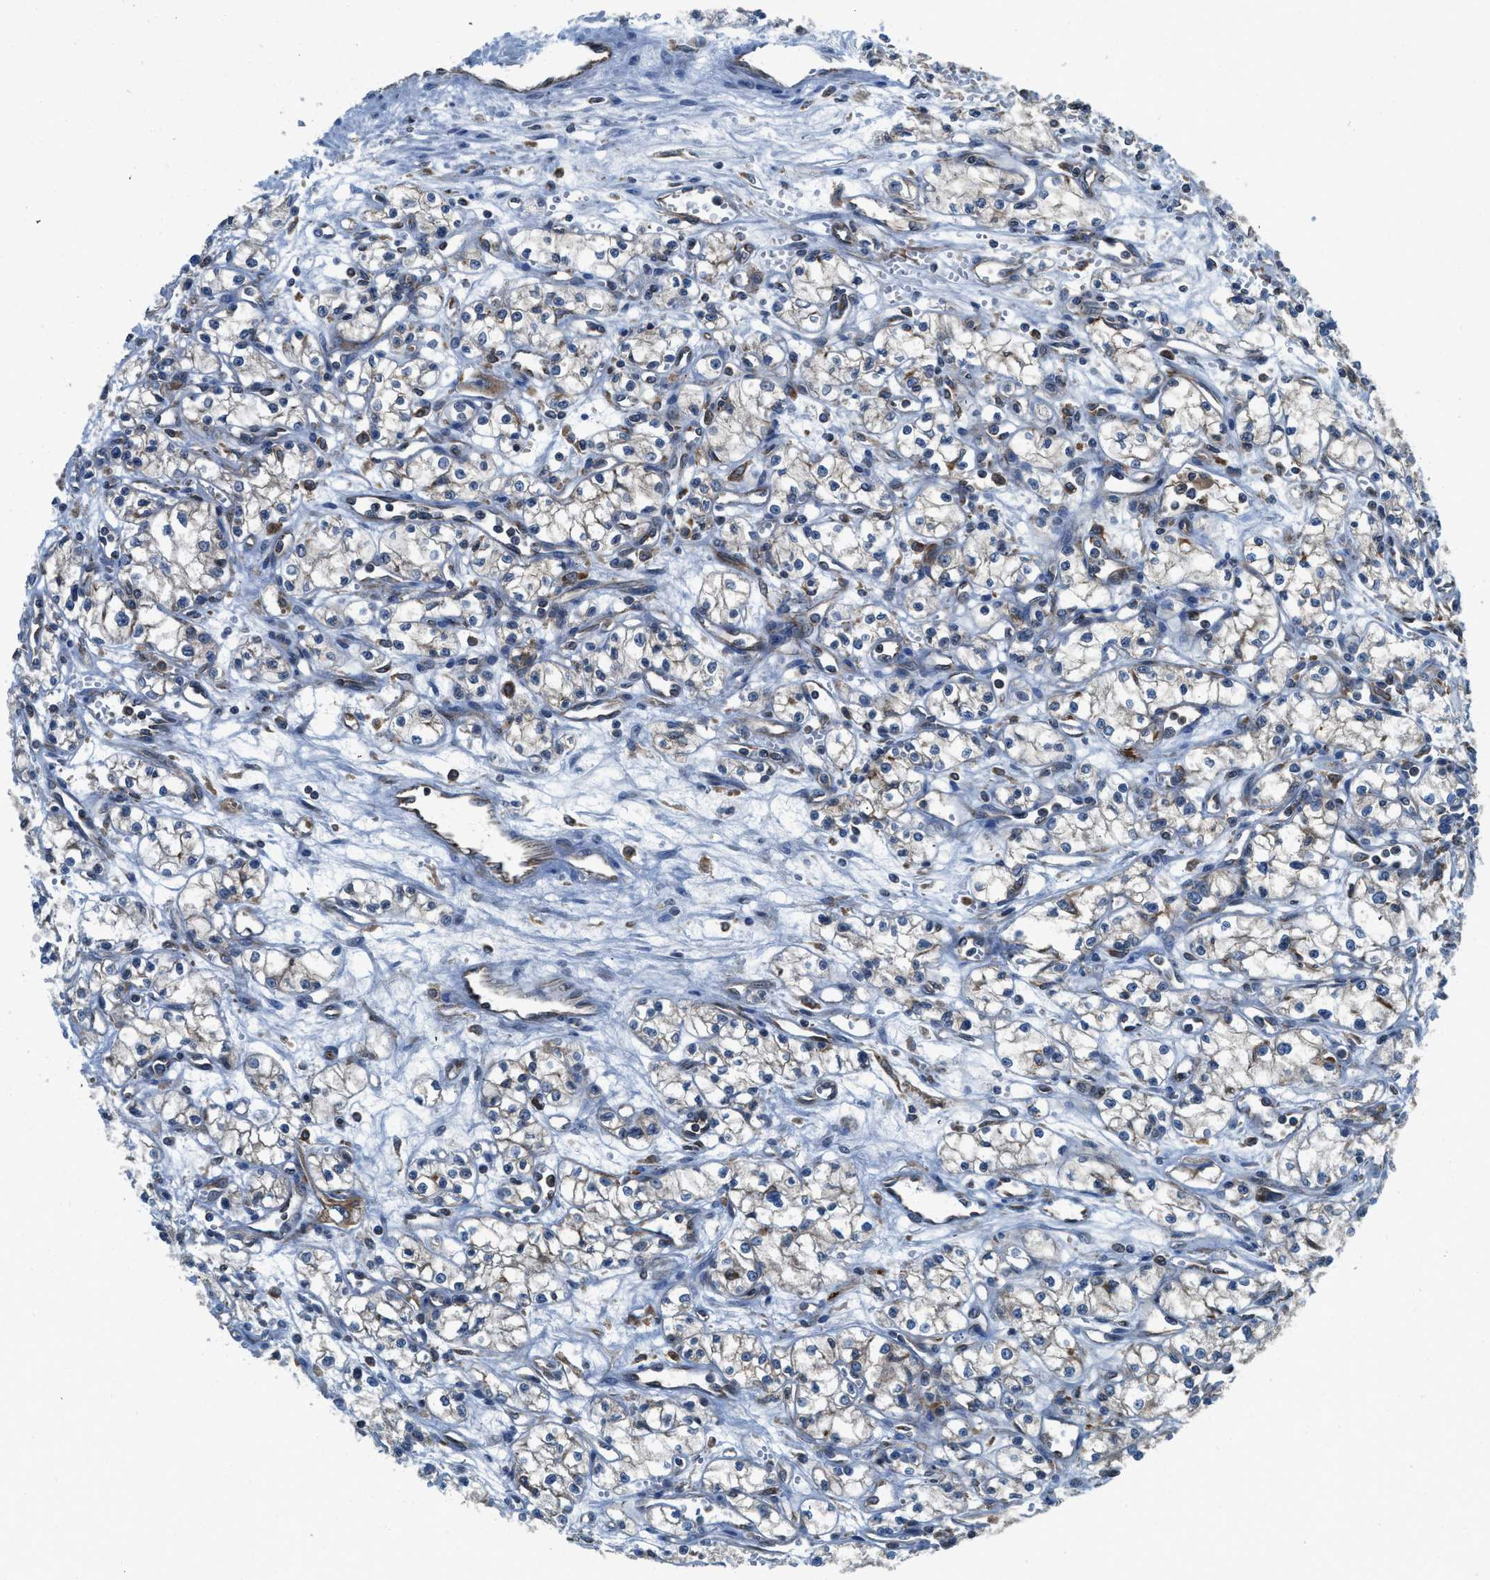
{"staining": {"intensity": "weak", "quantity": "<25%", "location": "cytoplasmic/membranous"}, "tissue": "renal cancer", "cell_type": "Tumor cells", "image_type": "cancer", "snomed": [{"axis": "morphology", "description": "Normal tissue, NOS"}, {"axis": "morphology", "description": "Adenocarcinoma, NOS"}, {"axis": "topography", "description": "Kidney"}], "caption": "The image displays no significant positivity in tumor cells of renal adenocarcinoma.", "gene": "BCAP31", "patient": {"sex": "male", "age": 59}}